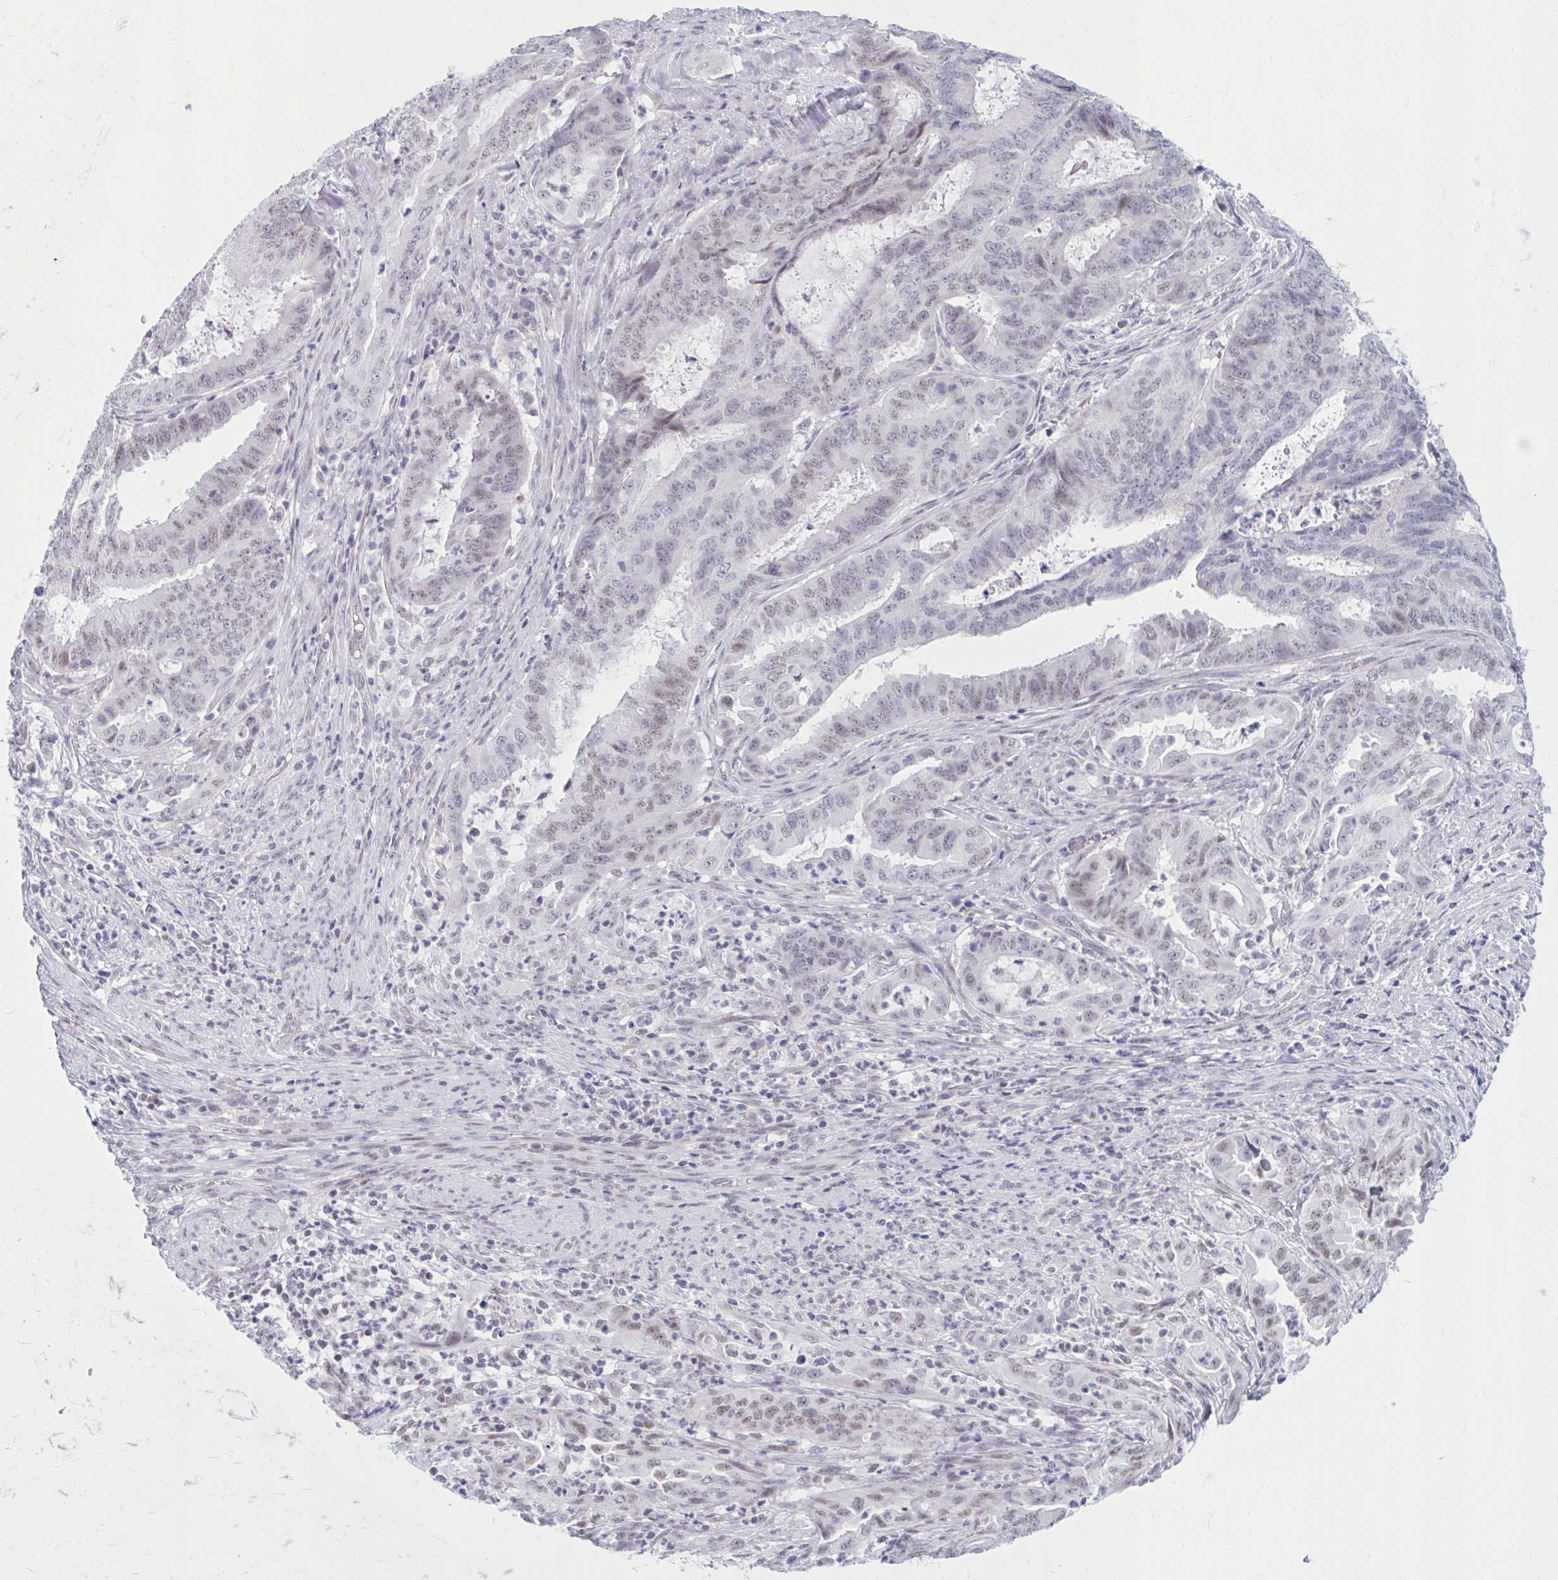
{"staining": {"intensity": "weak", "quantity": "25%-75%", "location": "nuclear"}, "tissue": "endometrial cancer", "cell_type": "Tumor cells", "image_type": "cancer", "snomed": [{"axis": "morphology", "description": "Adenocarcinoma, NOS"}, {"axis": "topography", "description": "Endometrium"}], "caption": "Immunohistochemical staining of human endometrial cancer (adenocarcinoma) exhibits low levels of weak nuclear protein staining in approximately 25%-75% of tumor cells. (IHC, brightfield microscopy, high magnification).", "gene": "CCDC105", "patient": {"sex": "female", "age": 51}}